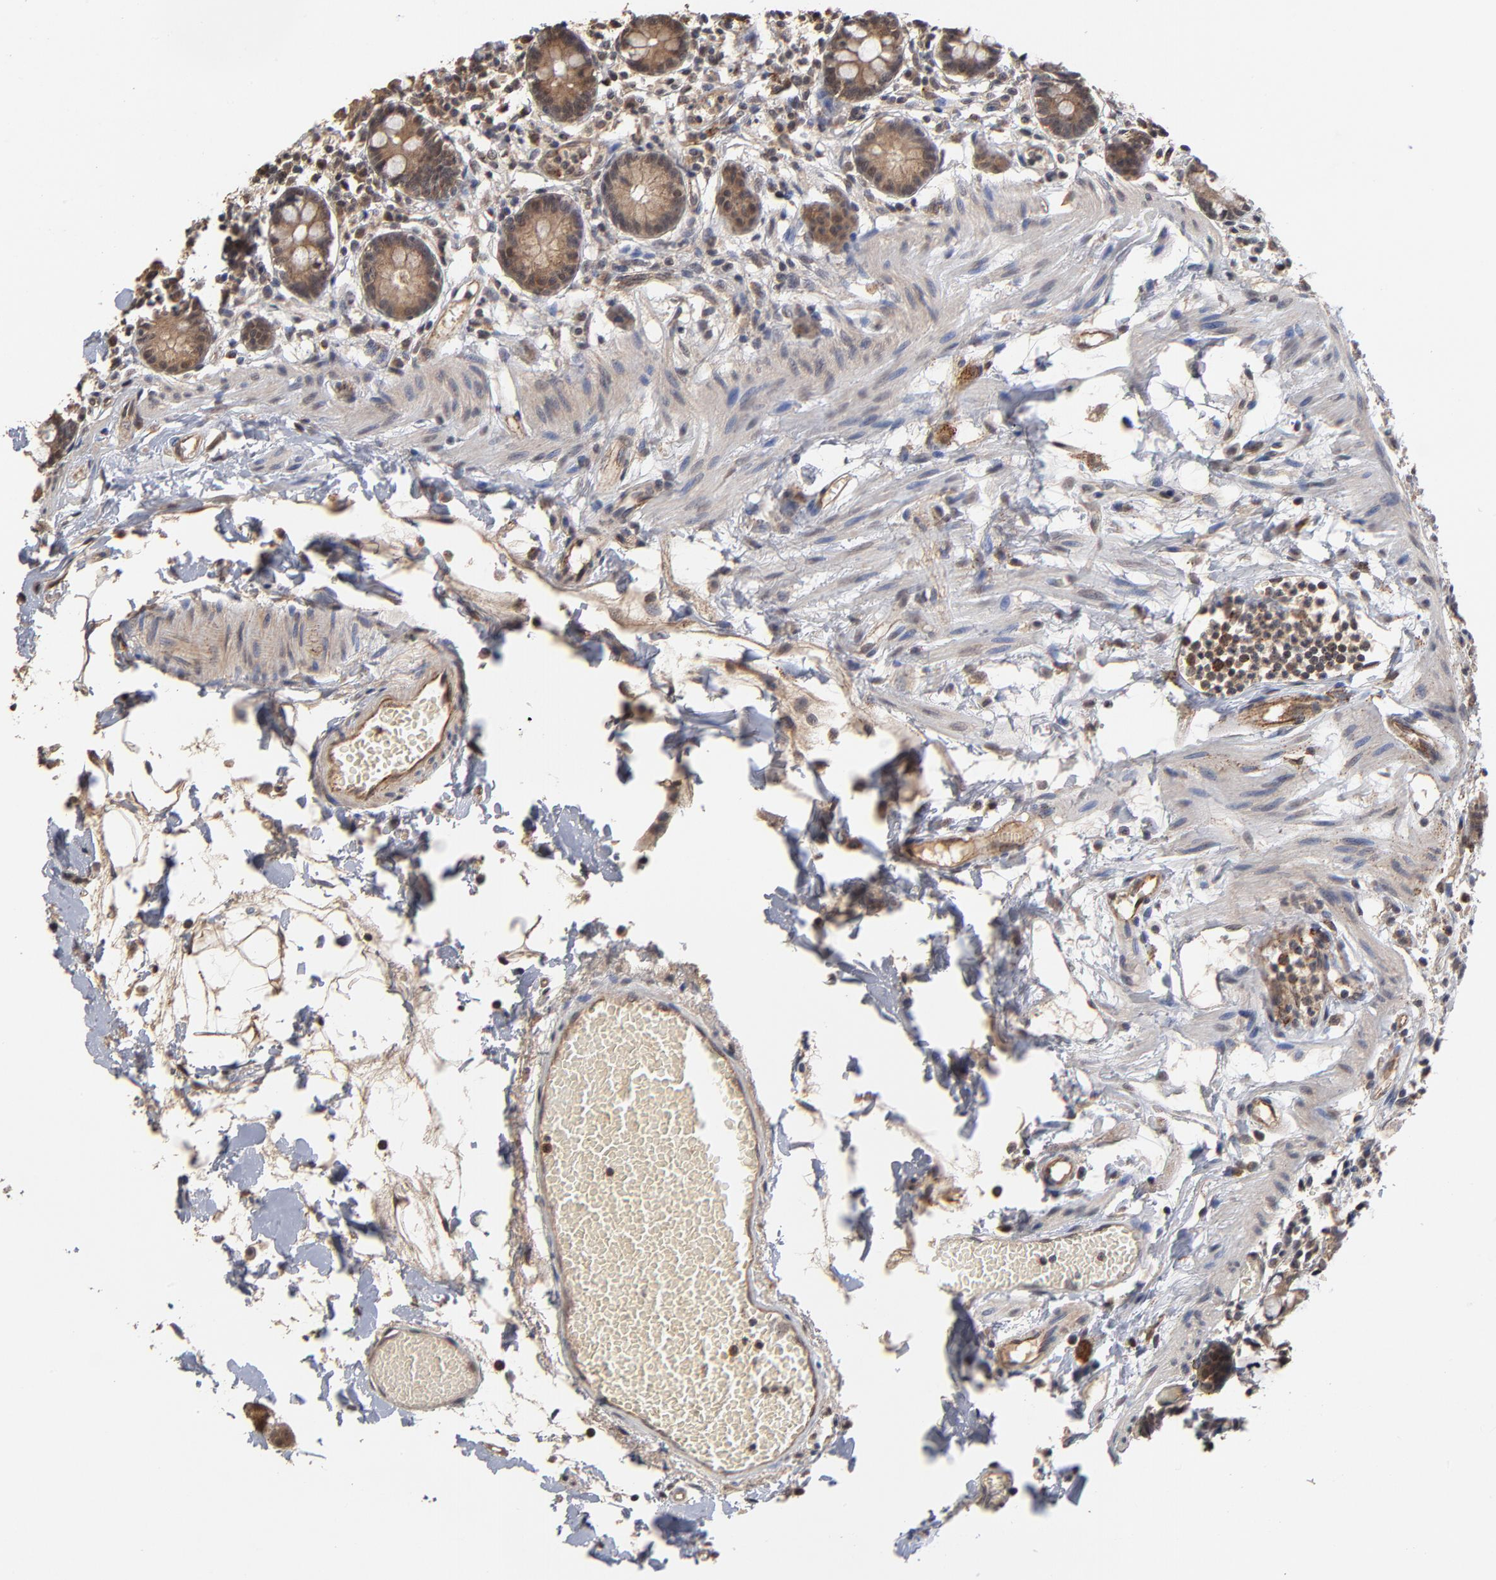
{"staining": {"intensity": "moderate", "quantity": ">75%", "location": "cytoplasmic/membranous"}, "tissue": "small intestine", "cell_type": "Glandular cells", "image_type": "normal", "snomed": [{"axis": "morphology", "description": "Normal tissue, NOS"}, {"axis": "topography", "description": "Small intestine"}], "caption": "About >75% of glandular cells in unremarkable small intestine demonstrate moderate cytoplasmic/membranous protein positivity as visualized by brown immunohistochemical staining.", "gene": "ASB8", "patient": {"sex": "female", "age": 61}}